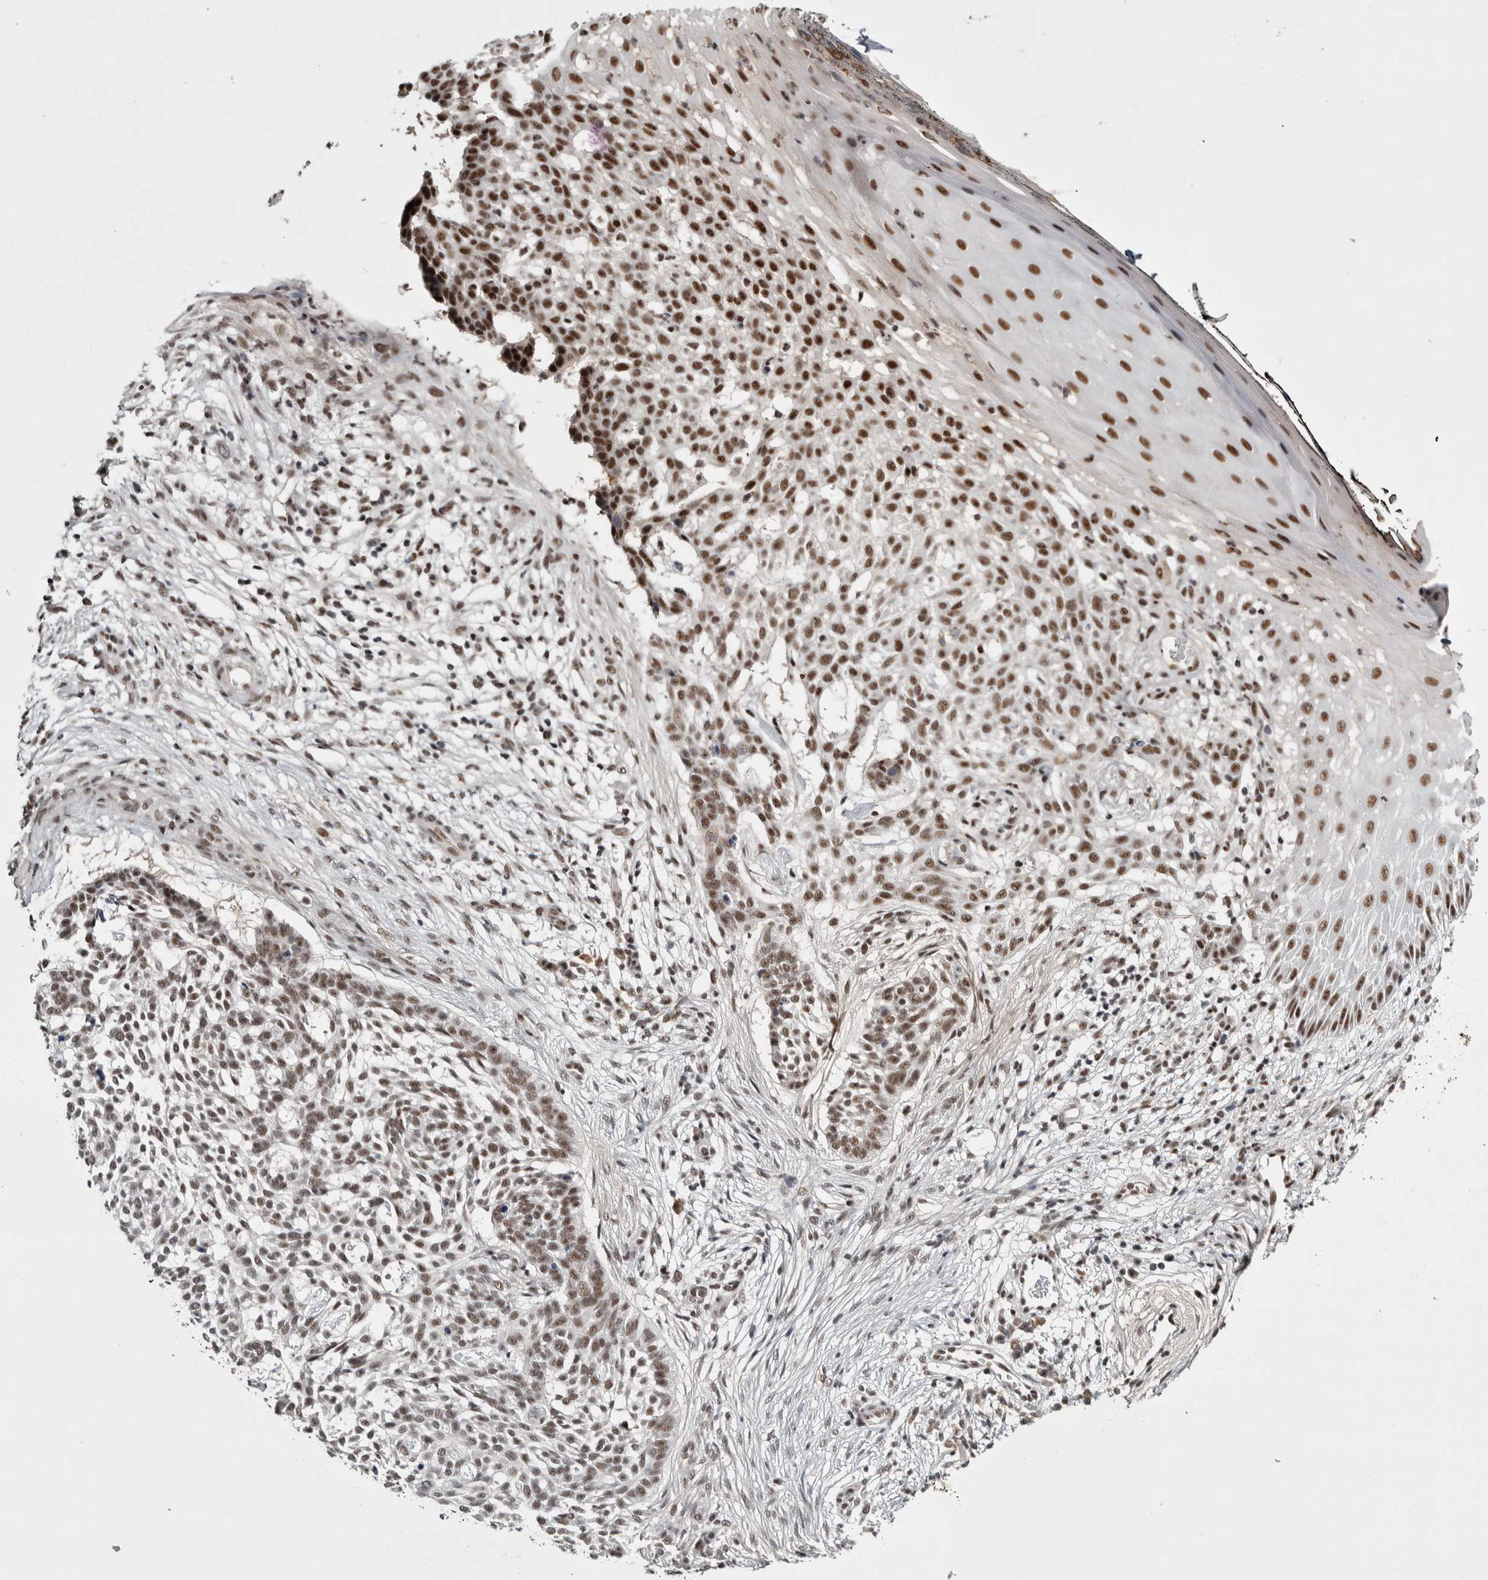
{"staining": {"intensity": "moderate", "quantity": "25%-75%", "location": "nuclear"}, "tissue": "skin cancer", "cell_type": "Tumor cells", "image_type": "cancer", "snomed": [{"axis": "morphology", "description": "Basal cell carcinoma"}, {"axis": "topography", "description": "Skin"}], "caption": "This is a histology image of immunohistochemistry (IHC) staining of skin cancer, which shows moderate positivity in the nuclear of tumor cells.", "gene": "ASPN", "patient": {"sex": "female", "age": 64}}